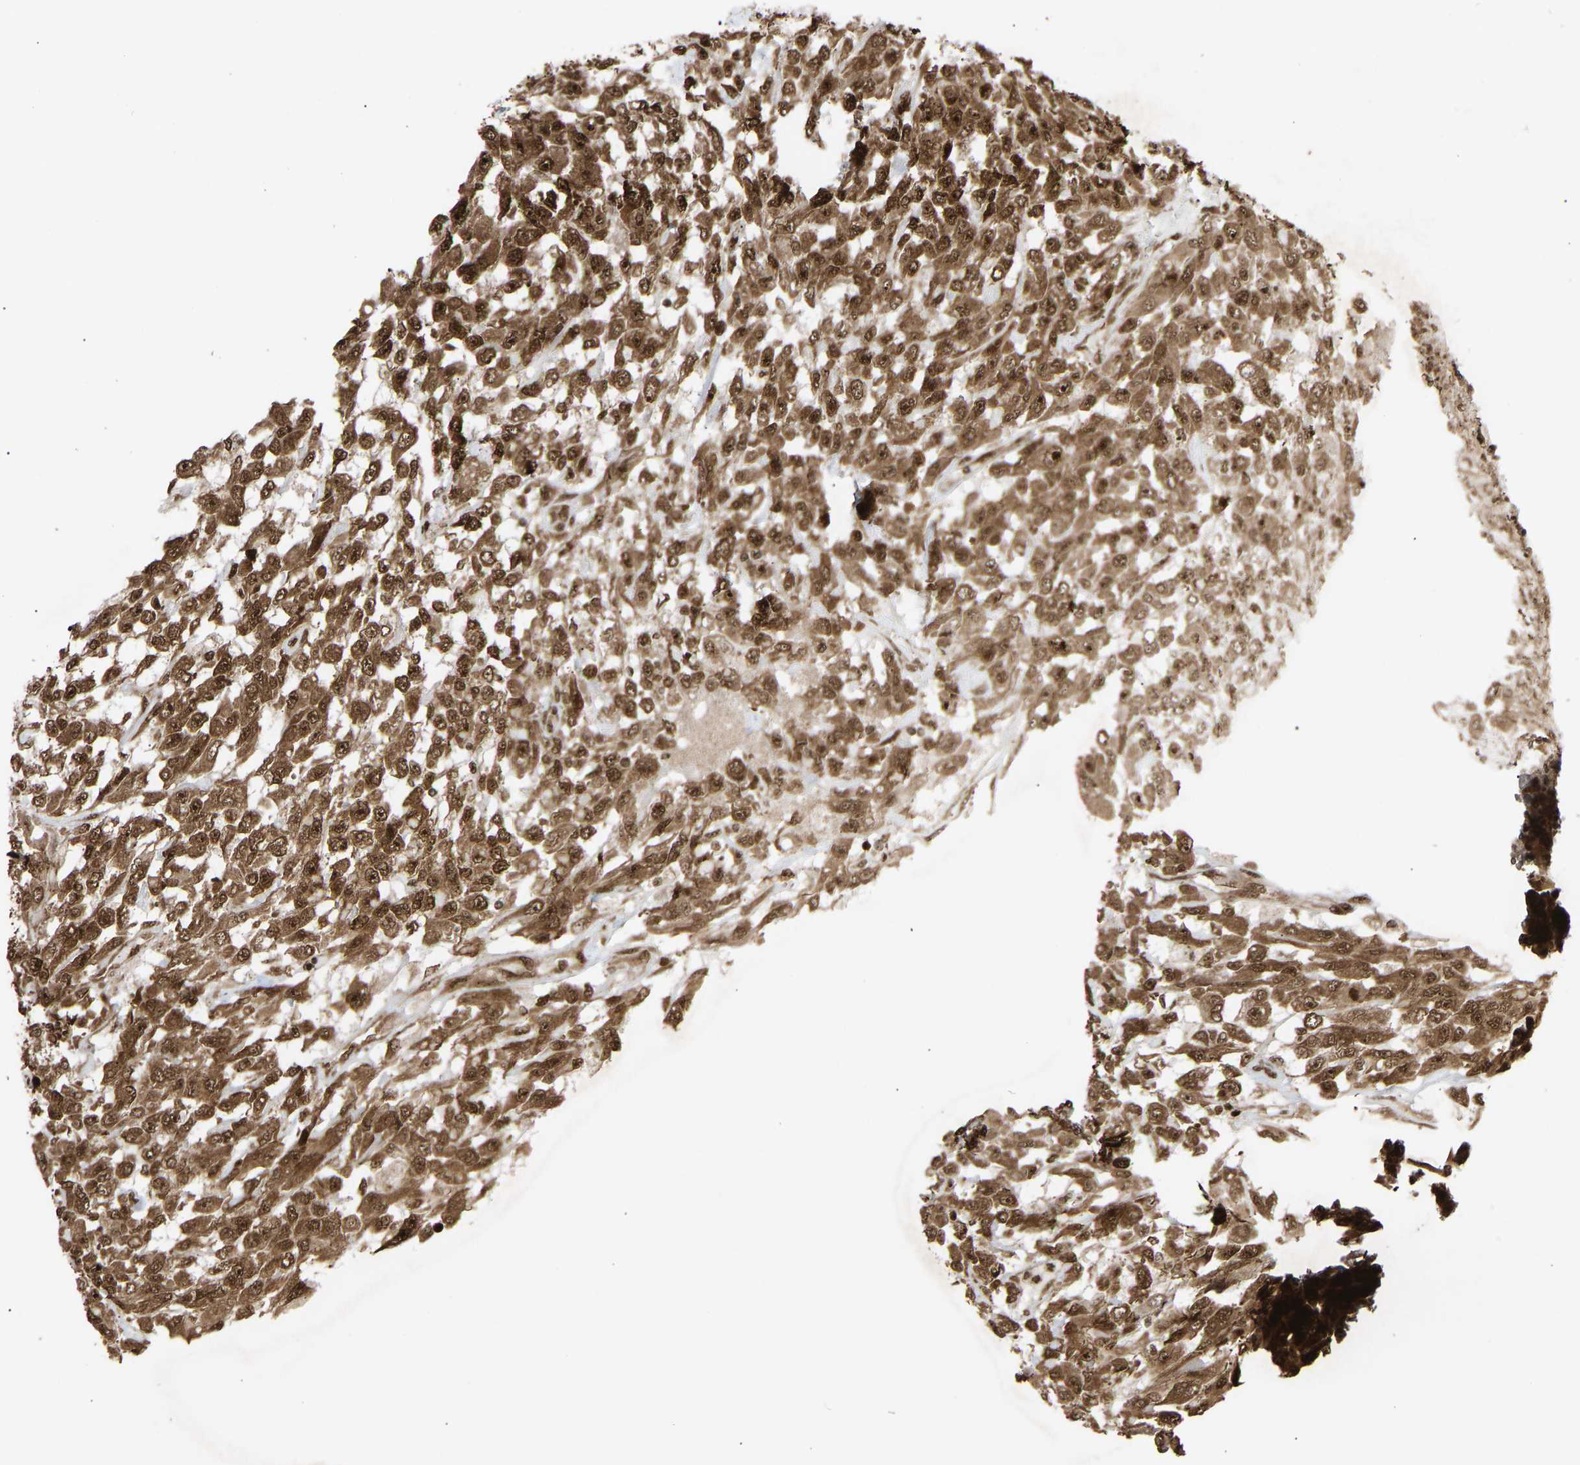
{"staining": {"intensity": "moderate", "quantity": ">75%", "location": "cytoplasmic/membranous,nuclear"}, "tissue": "urothelial cancer", "cell_type": "Tumor cells", "image_type": "cancer", "snomed": [{"axis": "morphology", "description": "Urothelial carcinoma, High grade"}, {"axis": "topography", "description": "Urinary bladder"}], "caption": "An image of urothelial cancer stained for a protein displays moderate cytoplasmic/membranous and nuclear brown staining in tumor cells.", "gene": "ALYREF", "patient": {"sex": "male", "age": 46}}